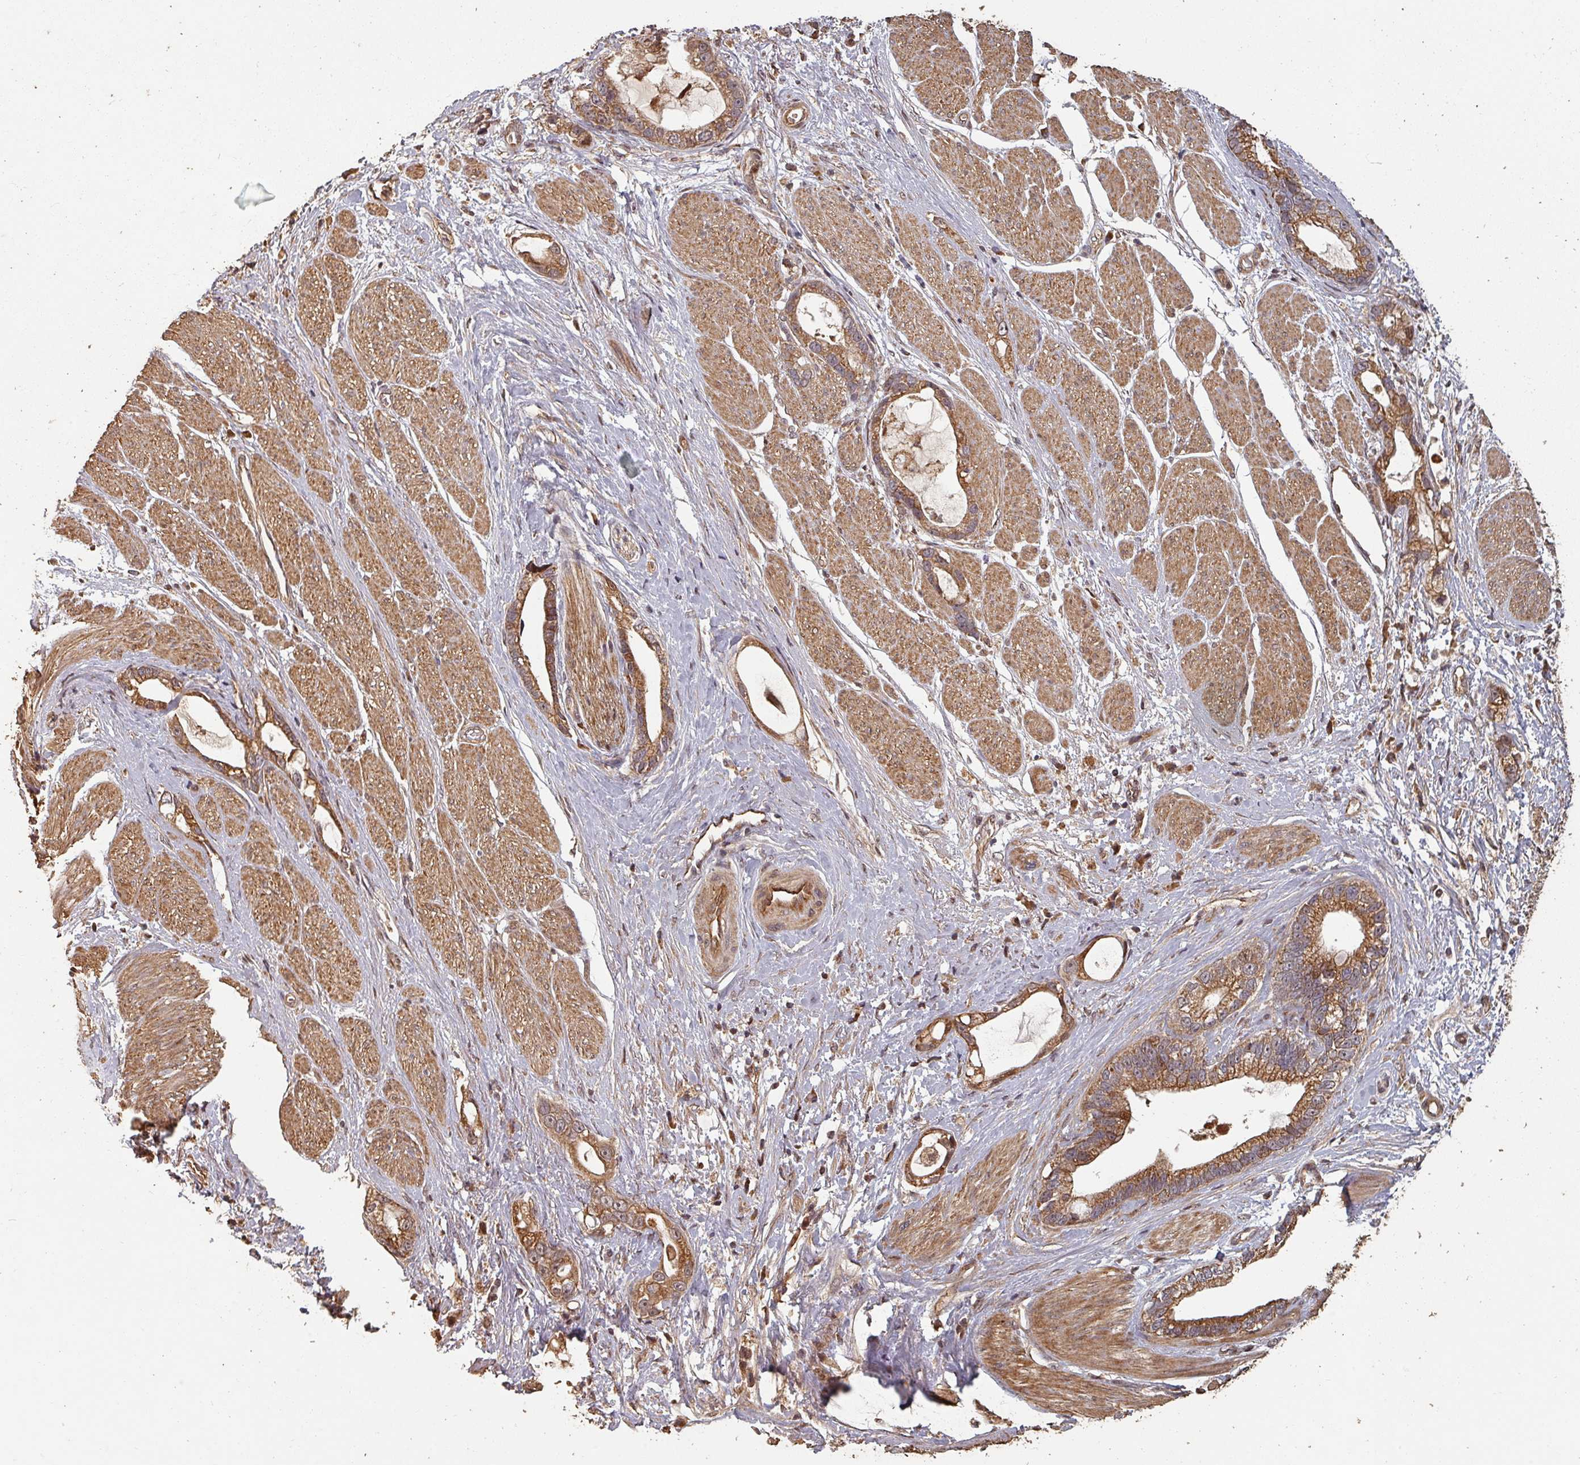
{"staining": {"intensity": "moderate", "quantity": ">75%", "location": "cytoplasmic/membranous"}, "tissue": "stomach cancer", "cell_type": "Tumor cells", "image_type": "cancer", "snomed": [{"axis": "morphology", "description": "Adenocarcinoma, NOS"}, {"axis": "topography", "description": "Stomach"}], "caption": "Human stomach cancer (adenocarcinoma) stained with a brown dye demonstrates moderate cytoplasmic/membranous positive positivity in approximately >75% of tumor cells.", "gene": "EID1", "patient": {"sex": "male", "age": 55}}